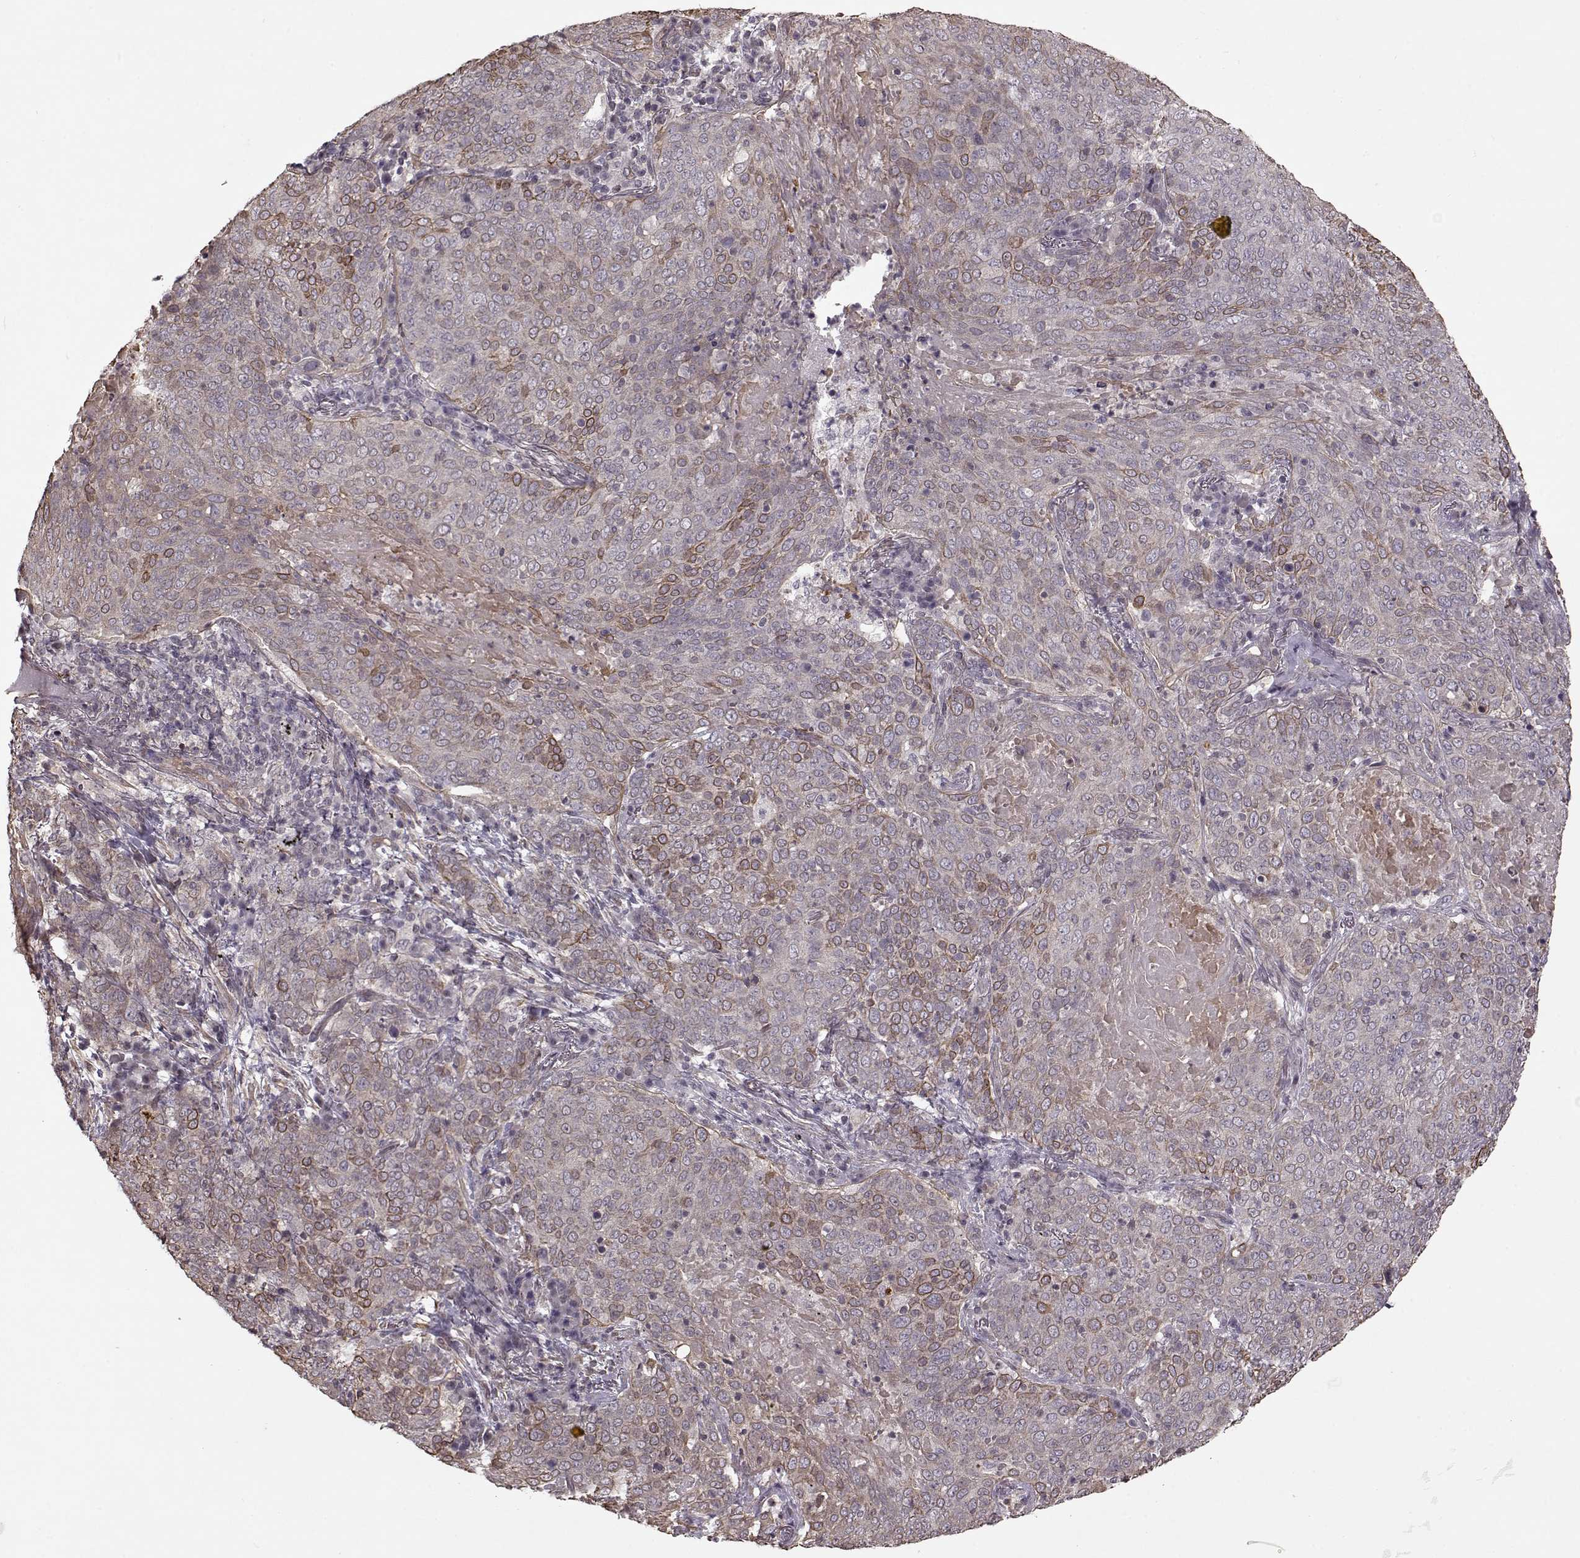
{"staining": {"intensity": "moderate", "quantity": "25%-75%", "location": "cytoplasmic/membranous"}, "tissue": "lung cancer", "cell_type": "Tumor cells", "image_type": "cancer", "snomed": [{"axis": "morphology", "description": "Squamous cell carcinoma, NOS"}, {"axis": "topography", "description": "Lung"}], "caption": "There is medium levels of moderate cytoplasmic/membranous expression in tumor cells of squamous cell carcinoma (lung), as demonstrated by immunohistochemical staining (brown color).", "gene": "KRT9", "patient": {"sex": "male", "age": 82}}